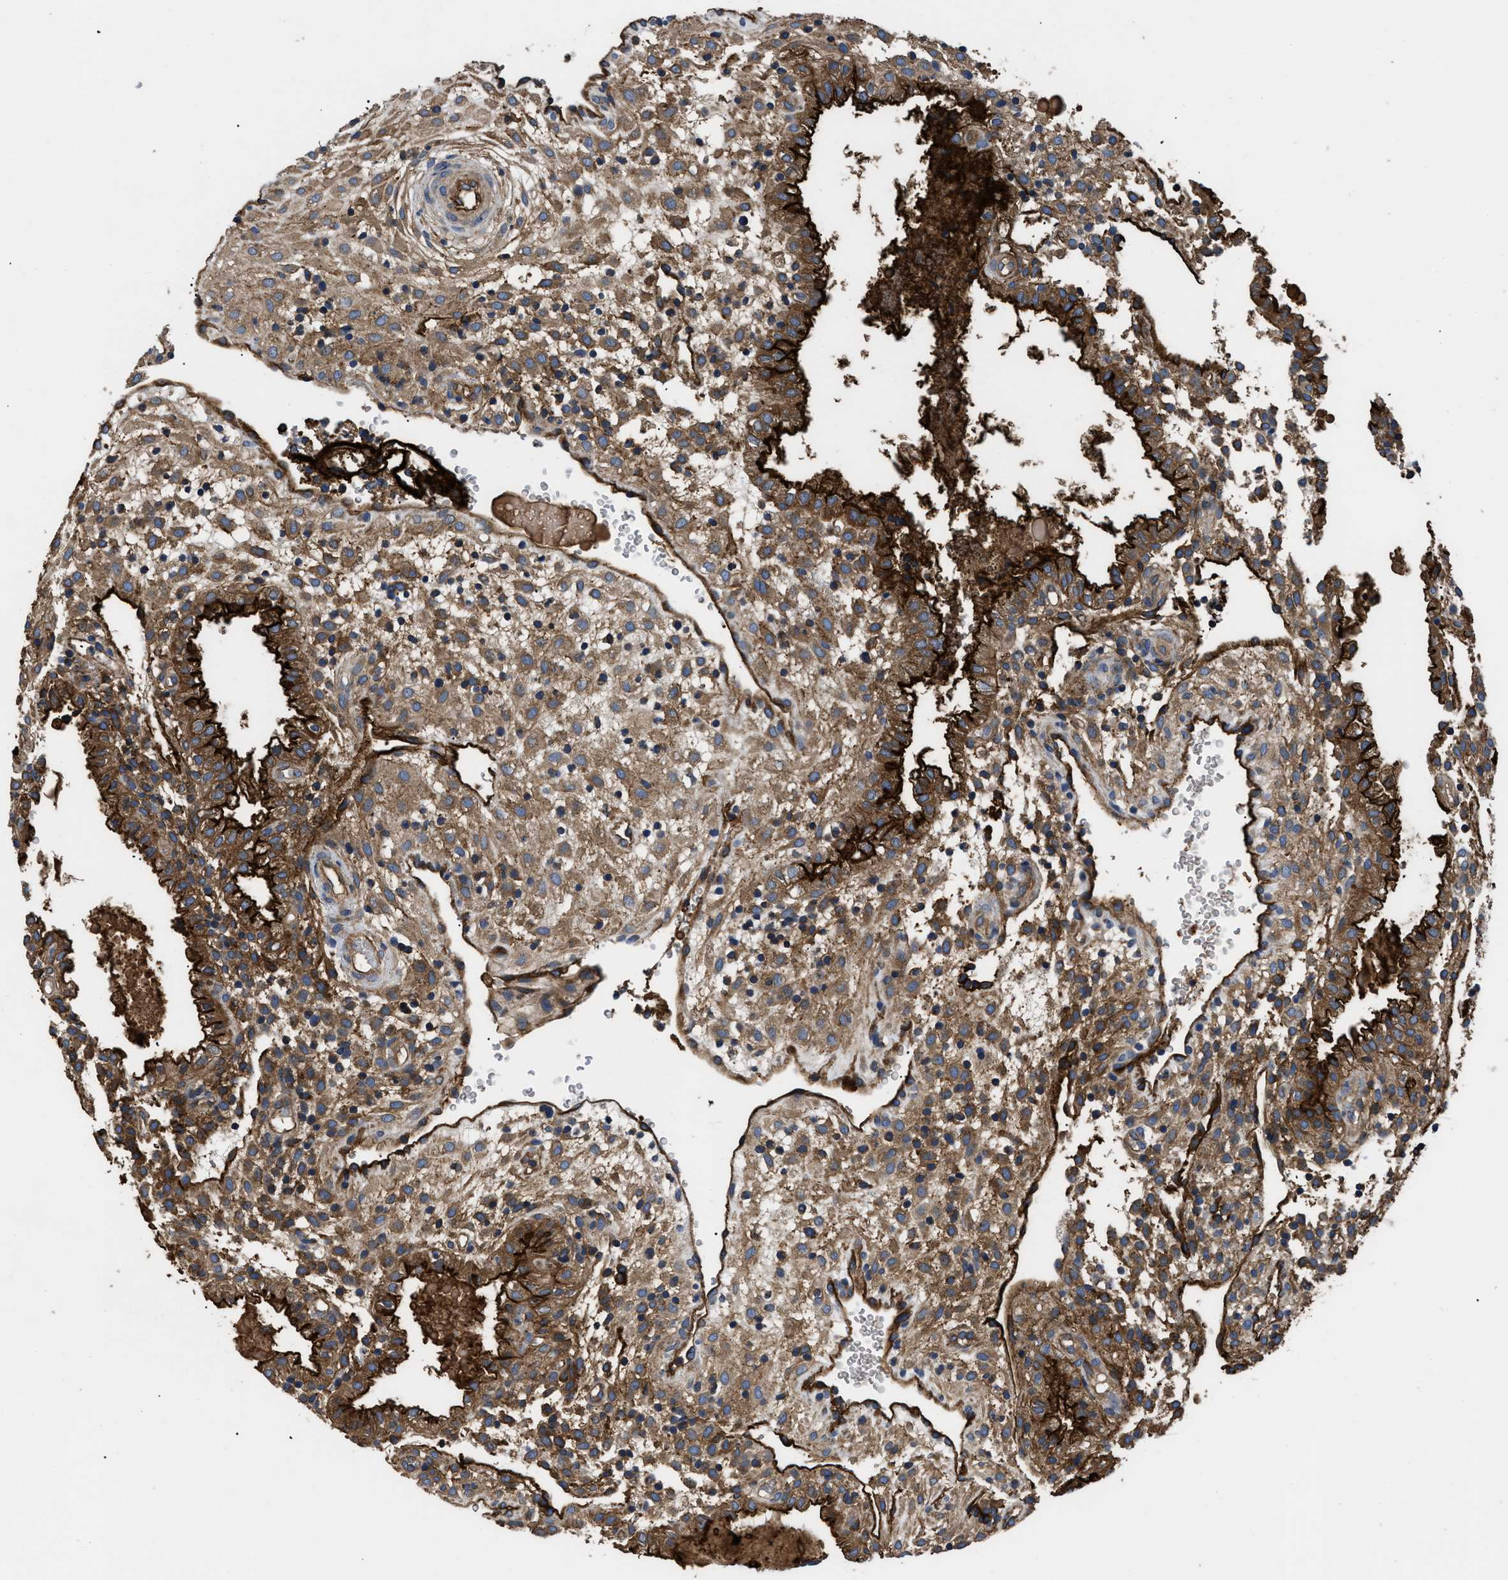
{"staining": {"intensity": "moderate", "quantity": ">75%", "location": "cytoplasmic/membranous"}, "tissue": "placenta", "cell_type": "Decidual cells", "image_type": "normal", "snomed": [{"axis": "morphology", "description": "Normal tissue, NOS"}, {"axis": "topography", "description": "Placenta"}], "caption": "Immunohistochemical staining of unremarkable placenta shows moderate cytoplasmic/membranous protein positivity in approximately >75% of decidual cells.", "gene": "NT5E", "patient": {"sex": "female", "age": 18}}